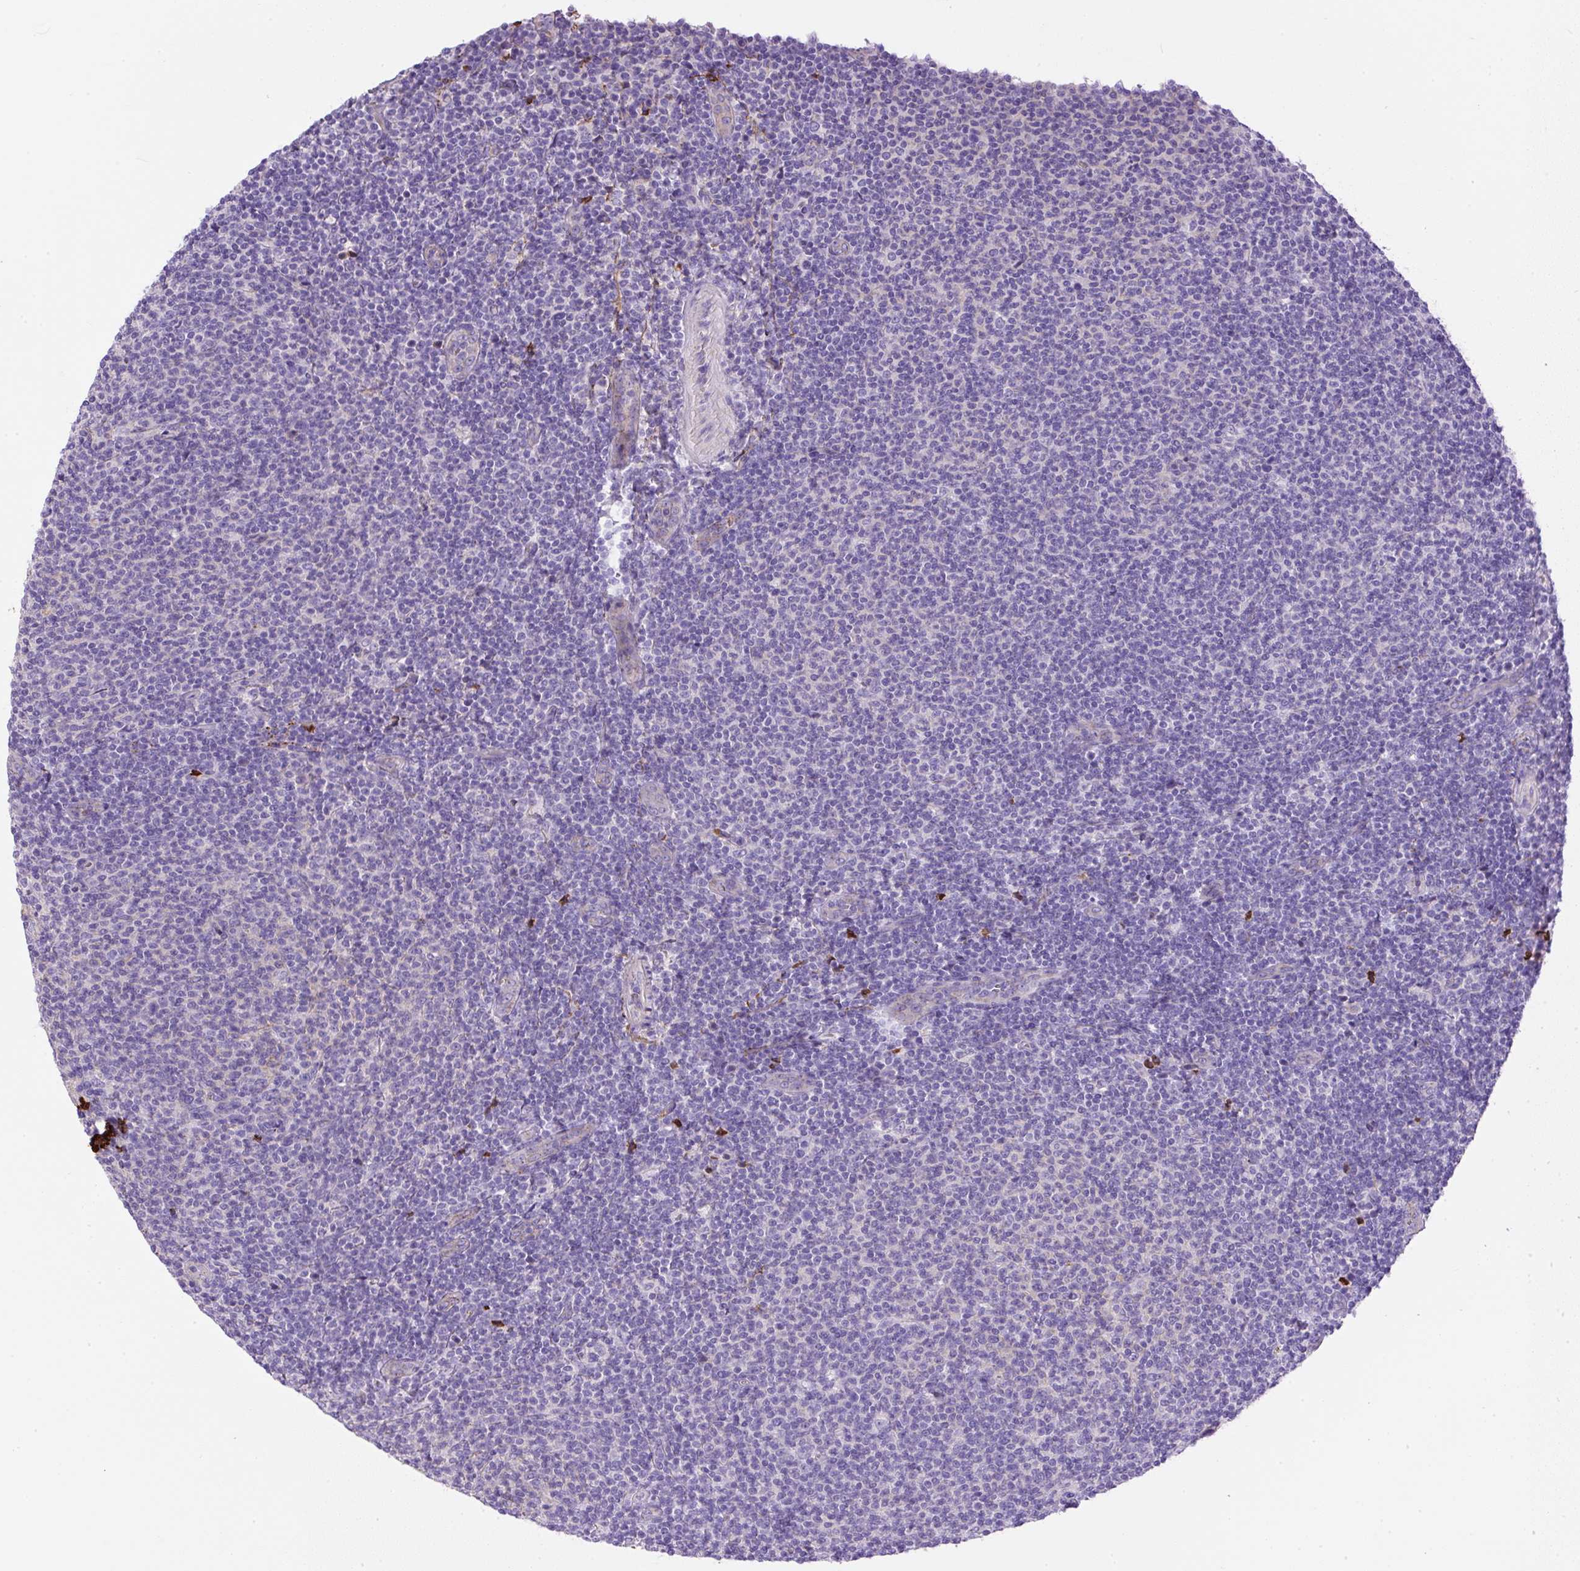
{"staining": {"intensity": "negative", "quantity": "none", "location": "none"}, "tissue": "lymphoma", "cell_type": "Tumor cells", "image_type": "cancer", "snomed": [{"axis": "morphology", "description": "Malignant lymphoma, non-Hodgkin's type, Low grade"}, {"axis": "topography", "description": "Lymph node"}], "caption": "Lymphoma was stained to show a protein in brown. There is no significant positivity in tumor cells.", "gene": "APCS", "patient": {"sex": "male", "age": 66}}